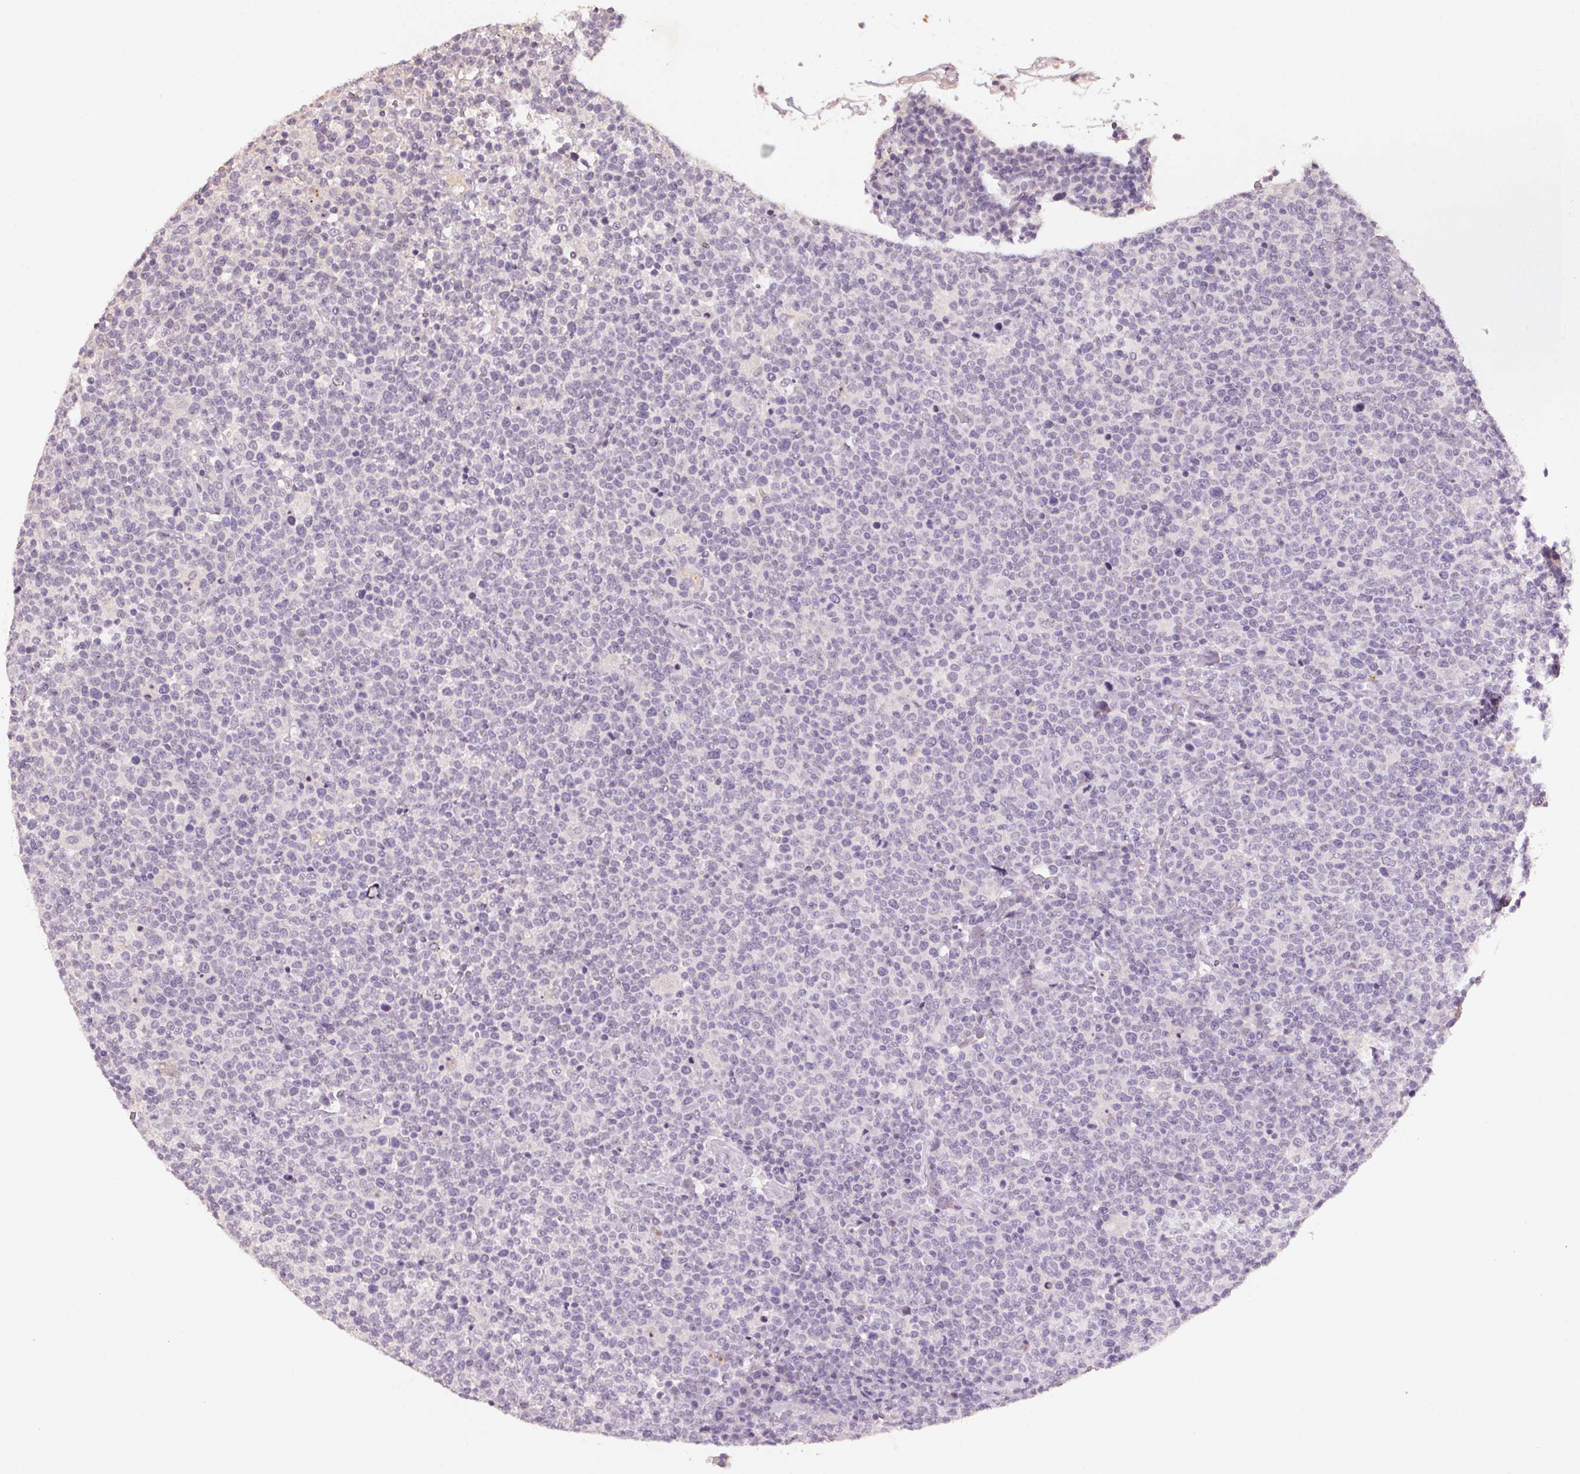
{"staining": {"intensity": "negative", "quantity": "none", "location": "none"}, "tissue": "lymphoma", "cell_type": "Tumor cells", "image_type": "cancer", "snomed": [{"axis": "morphology", "description": "Malignant lymphoma, non-Hodgkin's type, High grade"}, {"axis": "topography", "description": "Lymph node"}], "caption": "High power microscopy micrograph of an immunohistochemistry photomicrograph of lymphoma, revealing no significant positivity in tumor cells.", "gene": "CXCL5", "patient": {"sex": "male", "age": 61}}